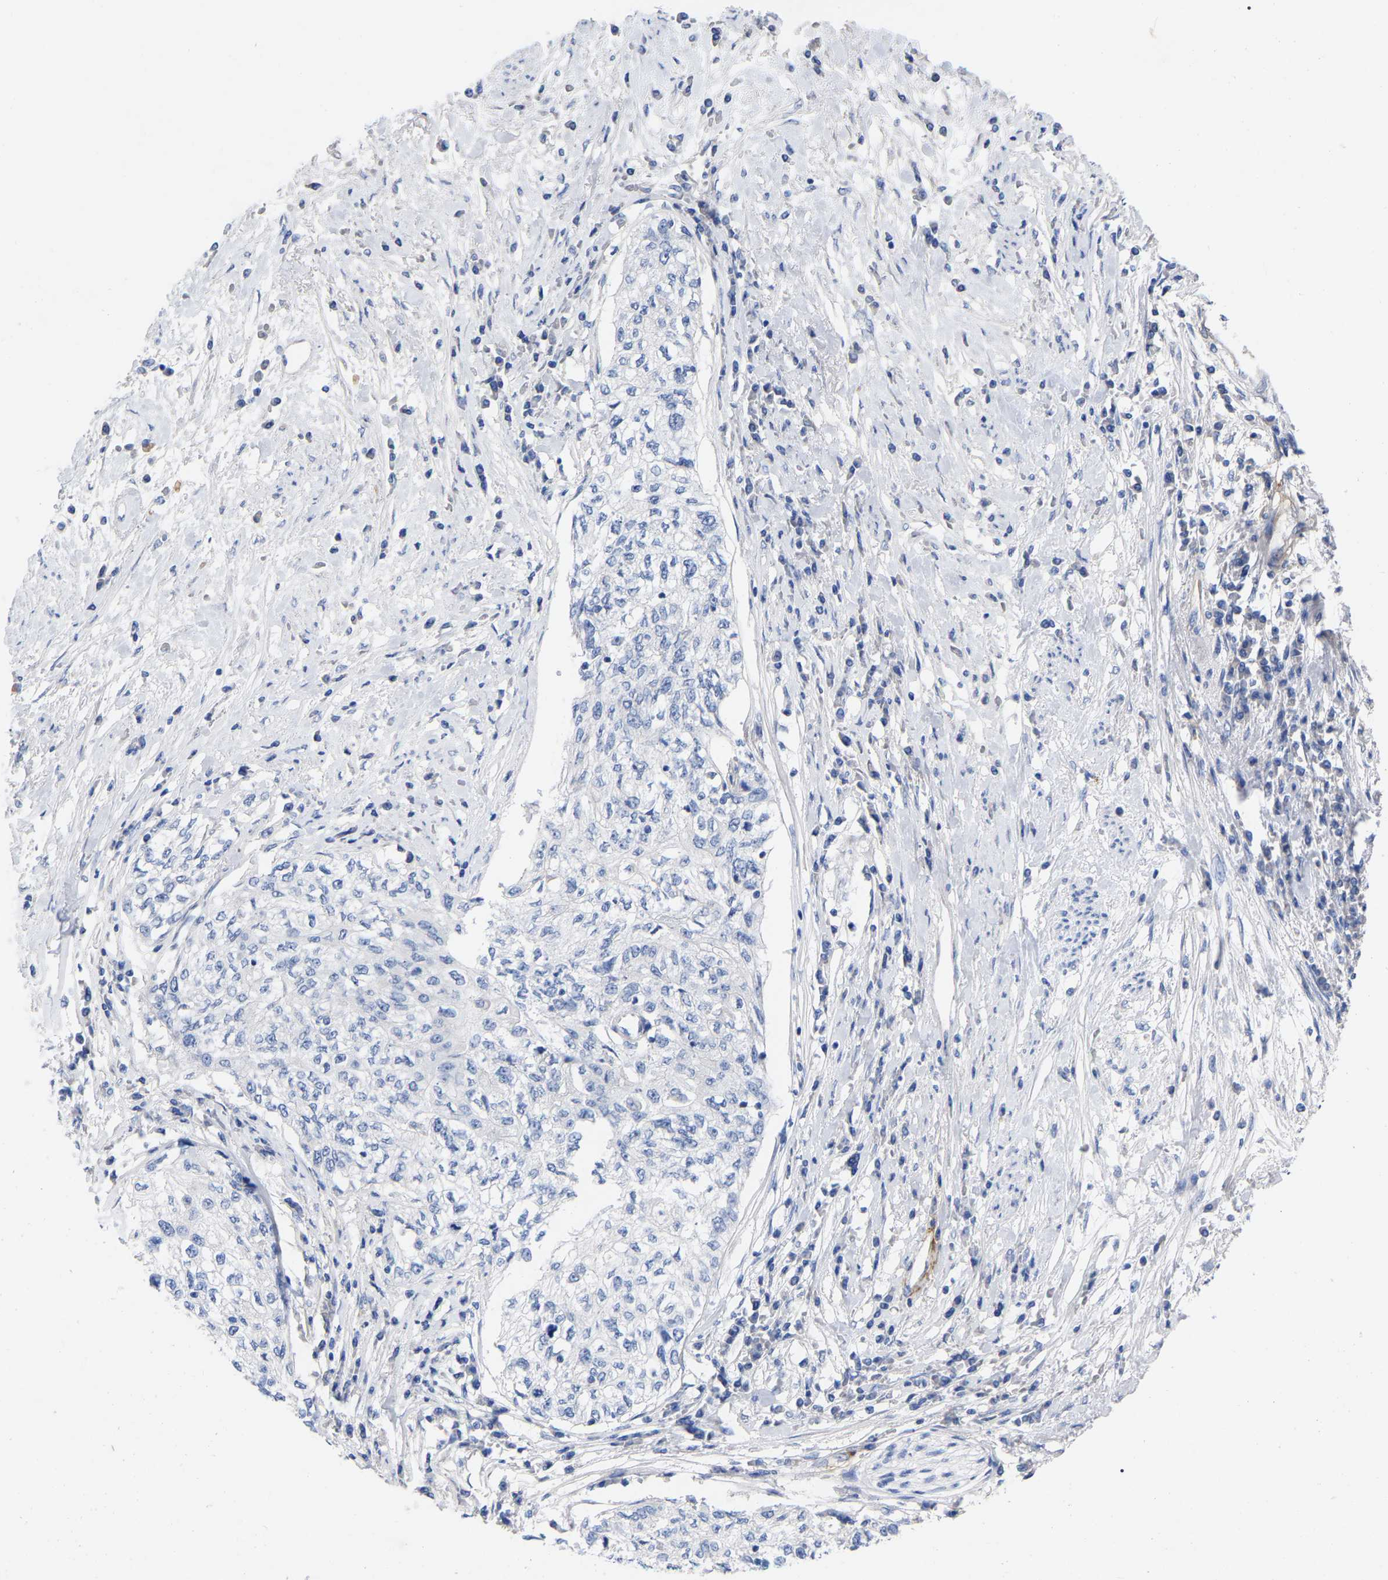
{"staining": {"intensity": "negative", "quantity": "none", "location": "none"}, "tissue": "cervical cancer", "cell_type": "Tumor cells", "image_type": "cancer", "snomed": [{"axis": "morphology", "description": "Squamous cell carcinoma, NOS"}, {"axis": "topography", "description": "Cervix"}], "caption": "The immunohistochemistry photomicrograph has no significant expression in tumor cells of squamous cell carcinoma (cervical) tissue.", "gene": "HAPLN1", "patient": {"sex": "female", "age": 57}}